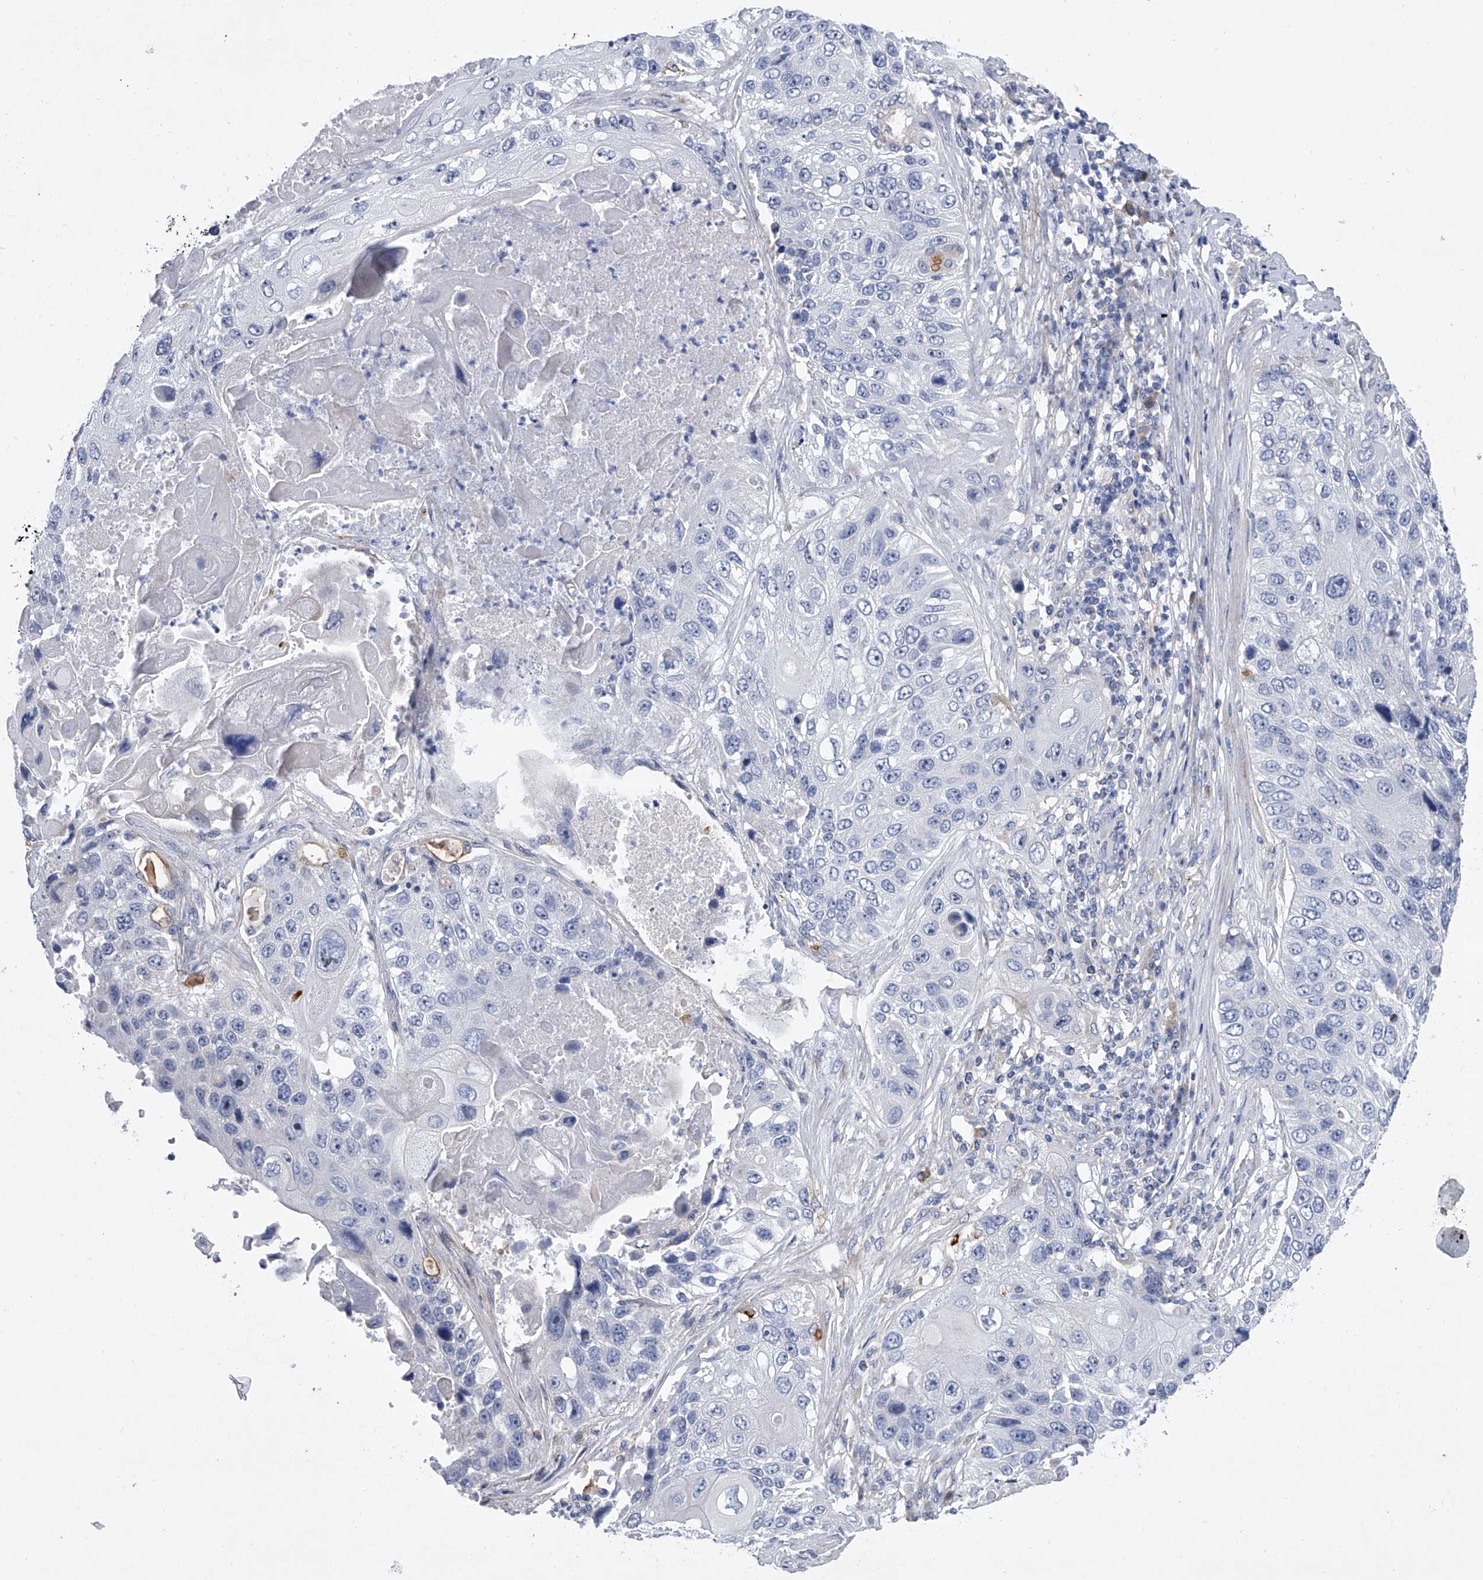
{"staining": {"intensity": "negative", "quantity": "none", "location": "none"}, "tissue": "lung cancer", "cell_type": "Tumor cells", "image_type": "cancer", "snomed": [{"axis": "morphology", "description": "Squamous cell carcinoma, NOS"}, {"axis": "topography", "description": "Lung"}], "caption": "Photomicrograph shows no protein positivity in tumor cells of squamous cell carcinoma (lung) tissue.", "gene": "ALG14", "patient": {"sex": "male", "age": 61}}